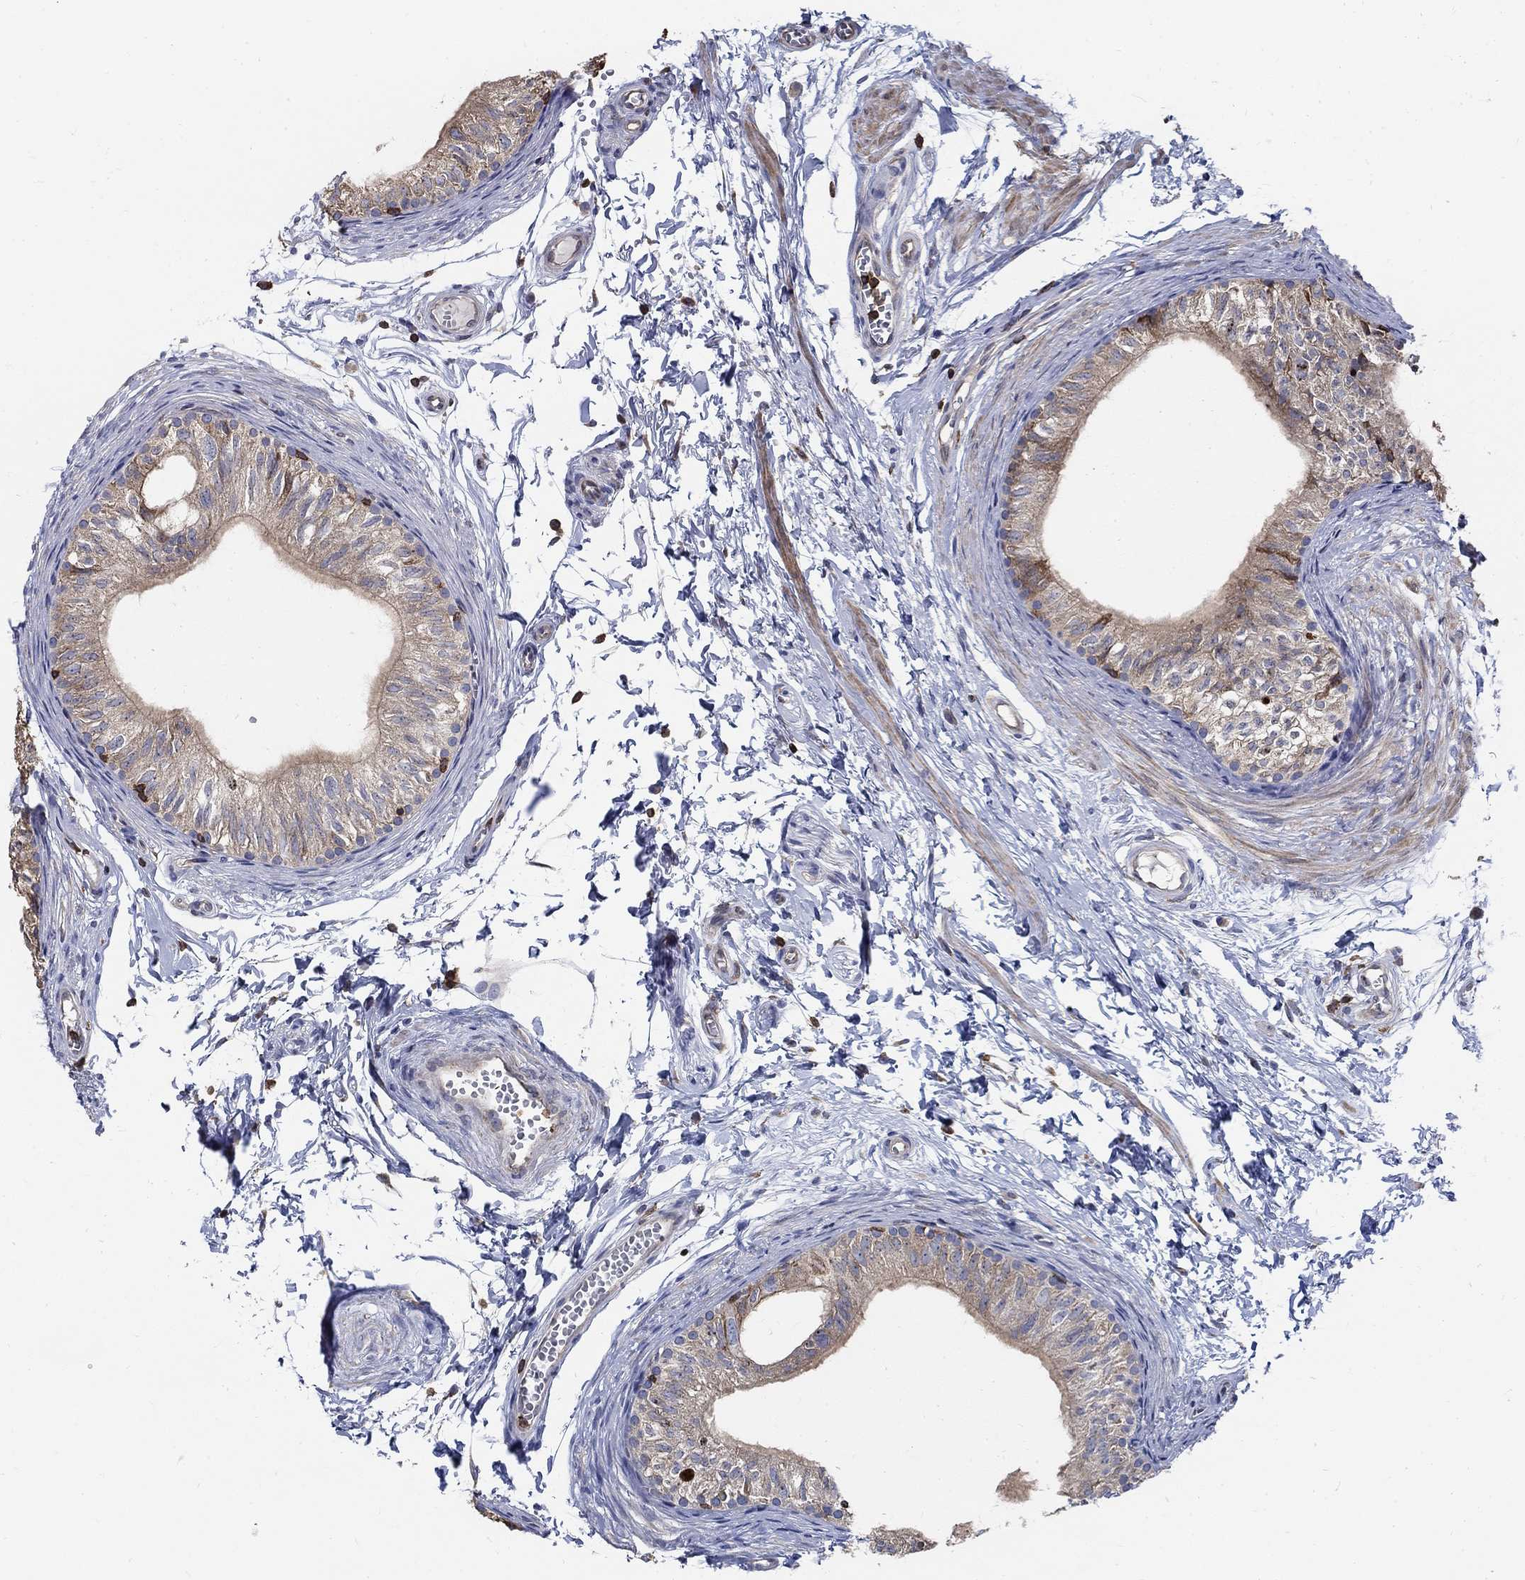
{"staining": {"intensity": "moderate", "quantity": "<25%", "location": "cytoplasmic/membranous"}, "tissue": "epididymis", "cell_type": "Glandular cells", "image_type": "normal", "snomed": [{"axis": "morphology", "description": "Normal tissue, NOS"}, {"axis": "topography", "description": "Epididymis"}], "caption": "Immunohistochemical staining of benign epididymis exhibits low levels of moderate cytoplasmic/membranous staining in approximately <25% of glandular cells.", "gene": "AGAP2", "patient": {"sex": "male", "age": 22}}